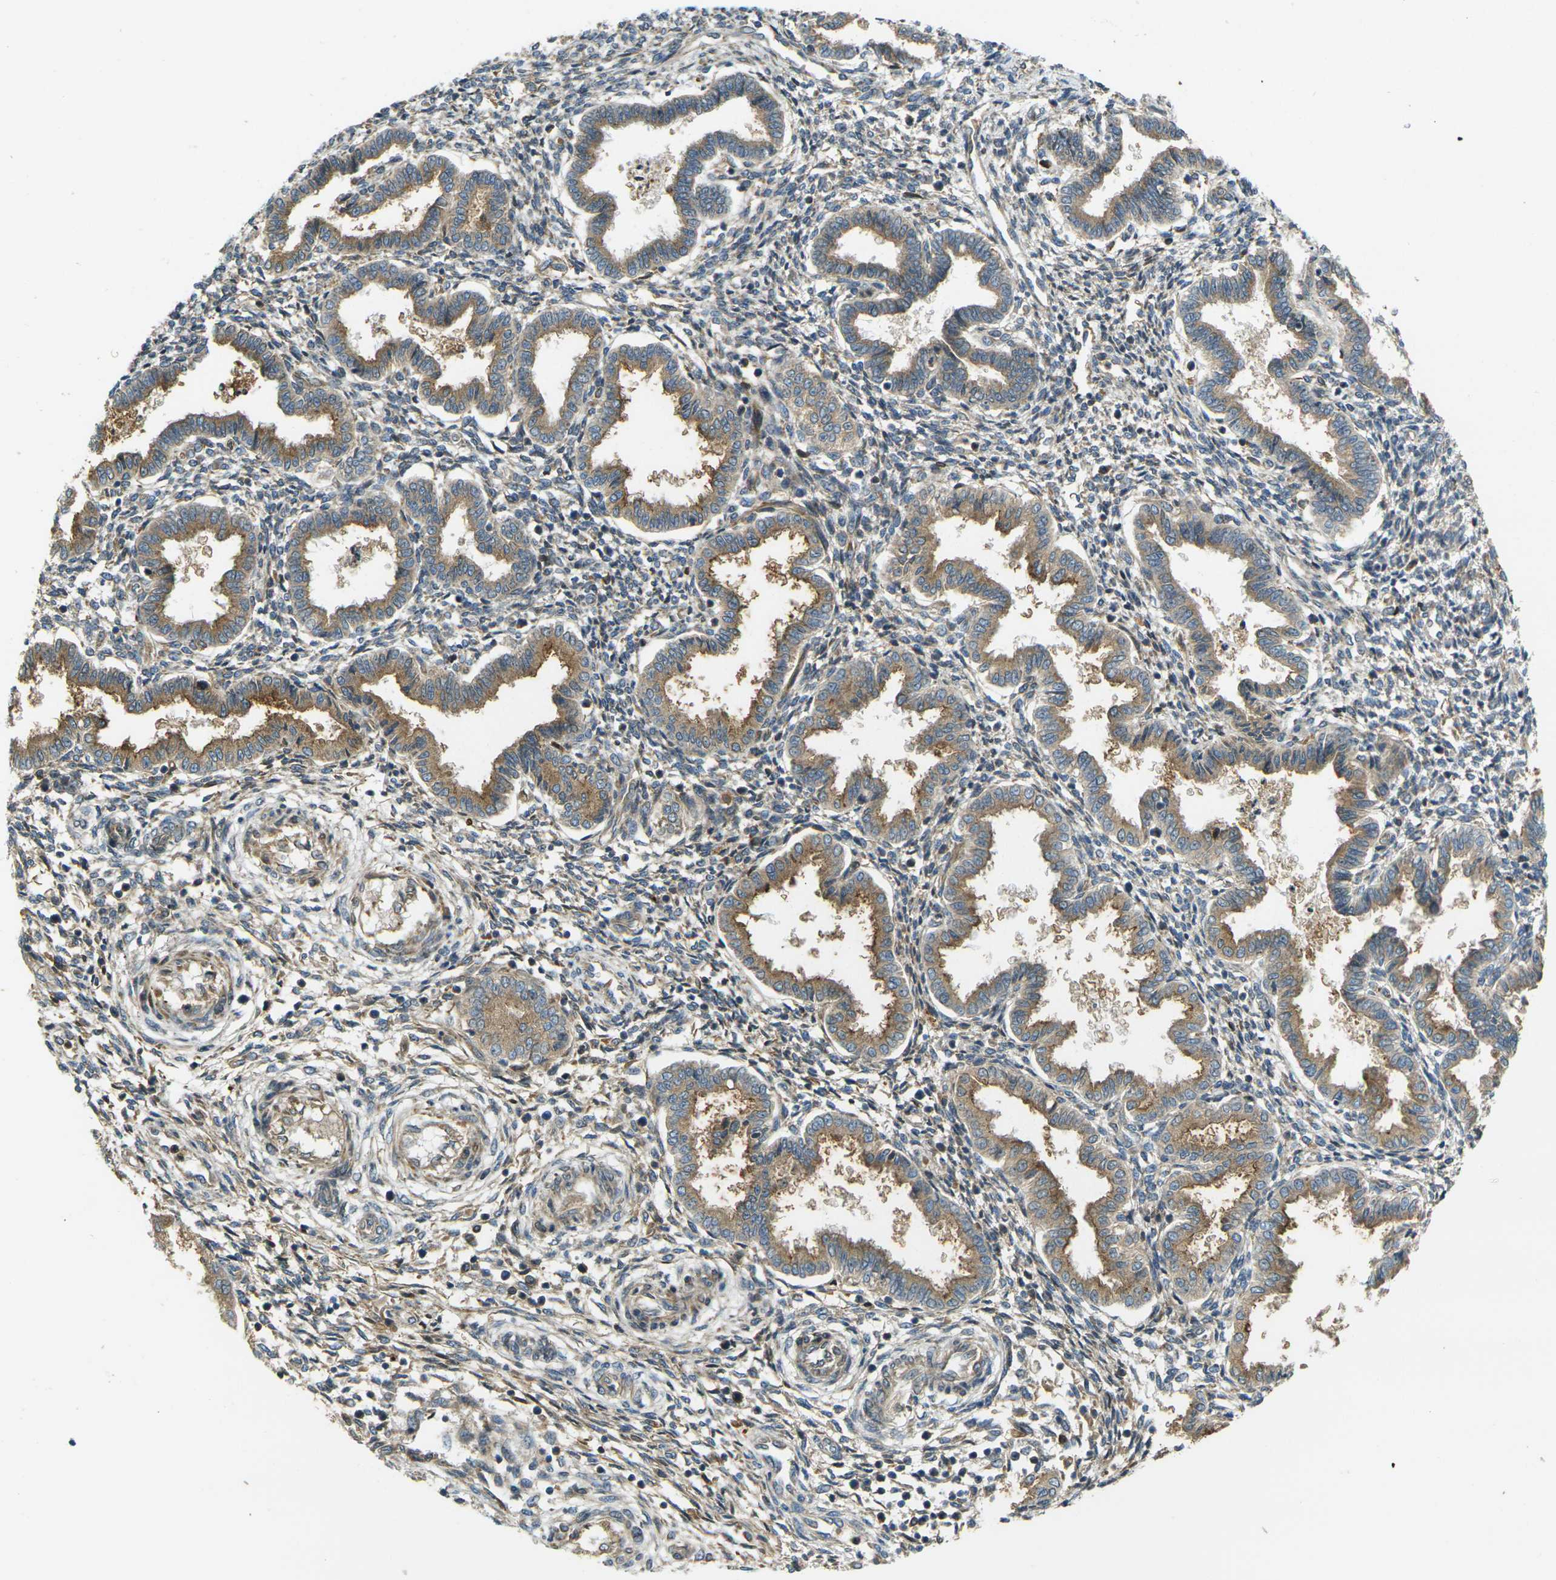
{"staining": {"intensity": "moderate", "quantity": "25%-75%", "location": "cytoplasmic/membranous"}, "tissue": "endometrium", "cell_type": "Cells in endometrial stroma", "image_type": "normal", "snomed": [{"axis": "morphology", "description": "Normal tissue, NOS"}, {"axis": "topography", "description": "Endometrium"}], "caption": "Immunohistochemistry micrograph of unremarkable endometrium: human endometrium stained using immunohistochemistry (IHC) exhibits medium levels of moderate protein expression localized specifically in the cytoplasmic/membranous of cells in endometrial stroma, appearing as a cytoplasmic/membranous brown color.", "gene": "FZD1", "patient": {"sex": "female", "age": 33}}